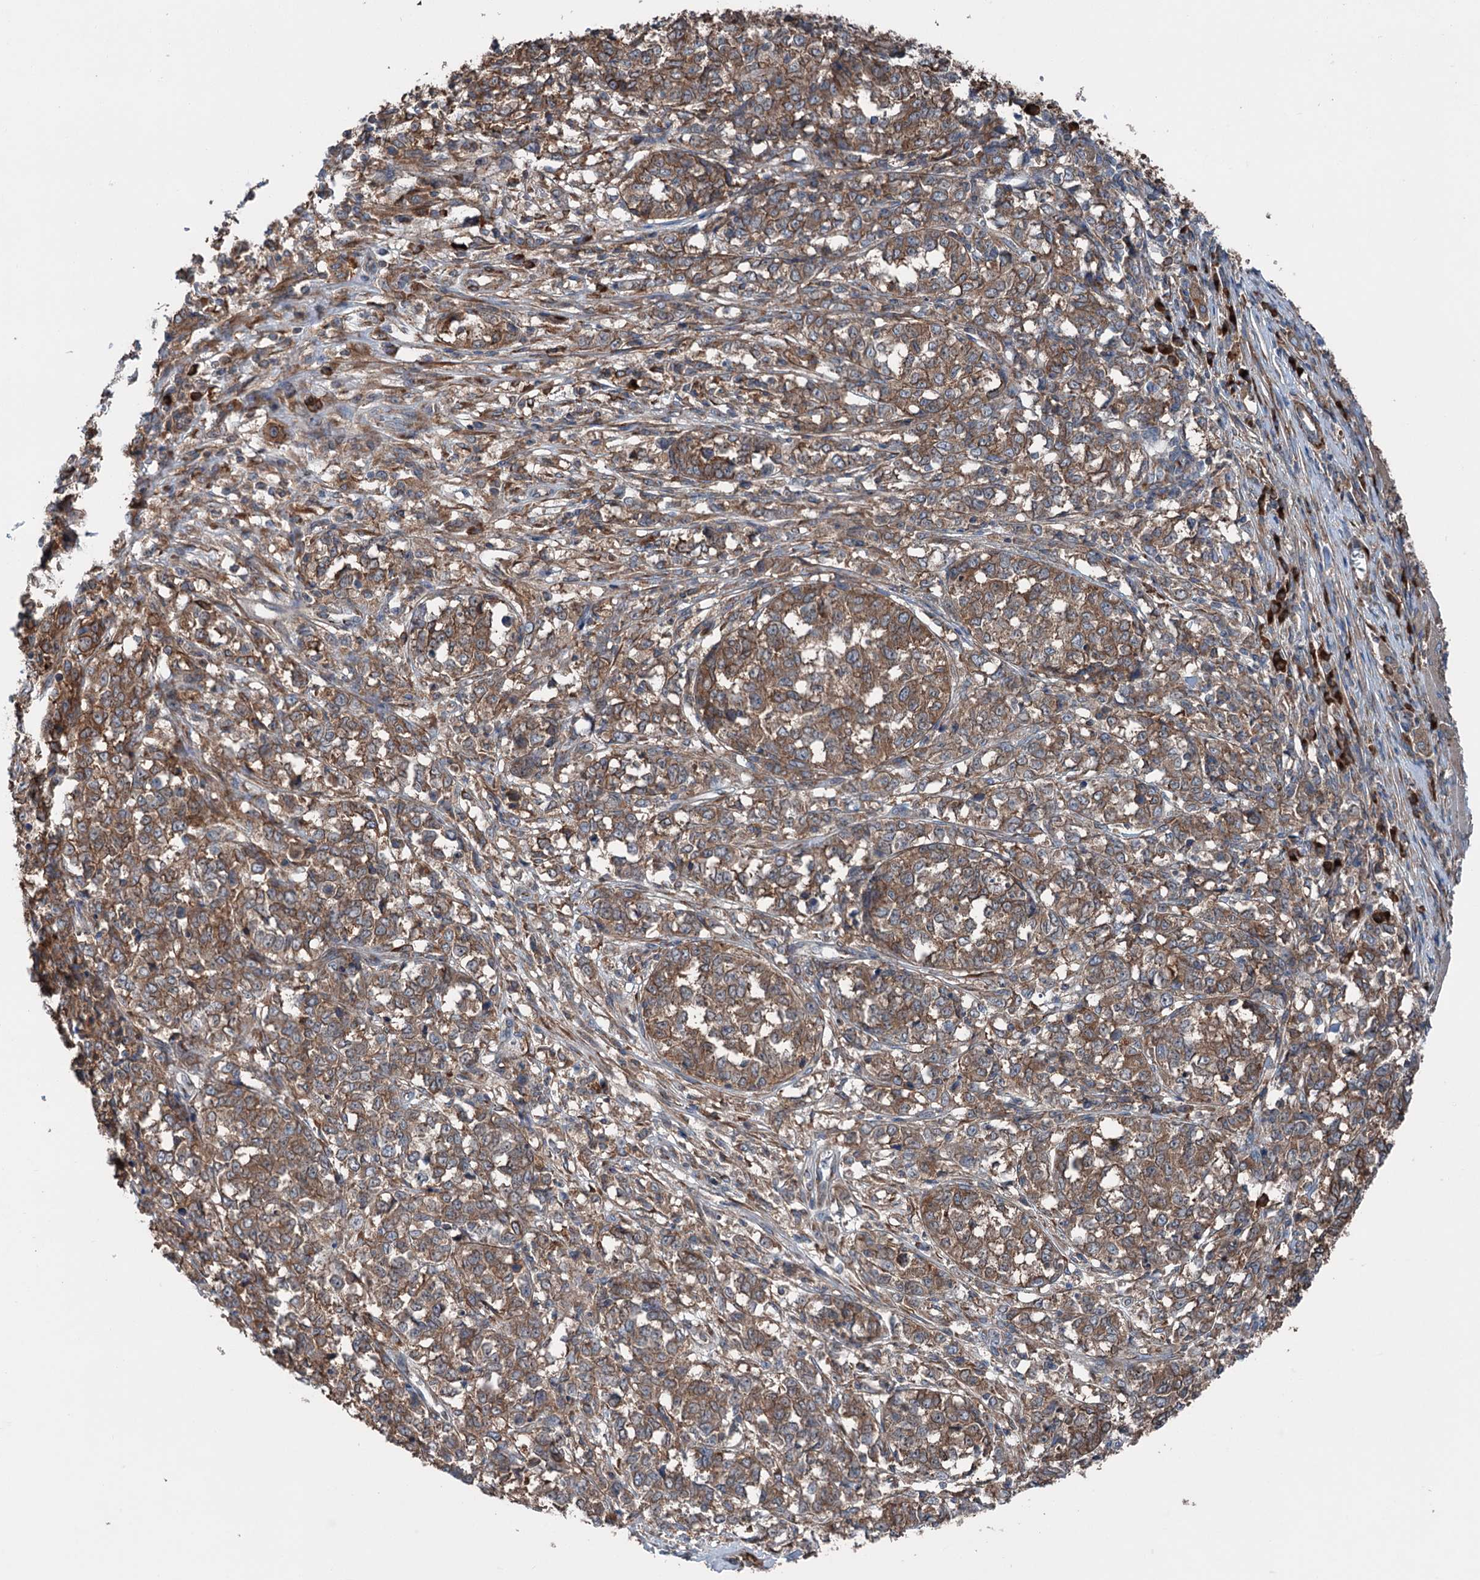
{"staining": {"intensity": "moderate", "quantity": ">75%", "location": "cytoplasmic/membranous"}, "tissue": "melanoma", "cell_type": "Tumor cells", "image_type": "cancer", "snomed": [{"axis": "morphology", "description": "Malignant melanoma, NOS"}, {"axis": "topography", "description": "Skin"}], "caption": "Immunohistochemical staining of human melanoma exhibits medium levels of moderate cytoplasmic/membranous staining in about >75% of tumor cells.", "gene": "CALCOCO1", "patient": {"sex": "female", "age": 72}}